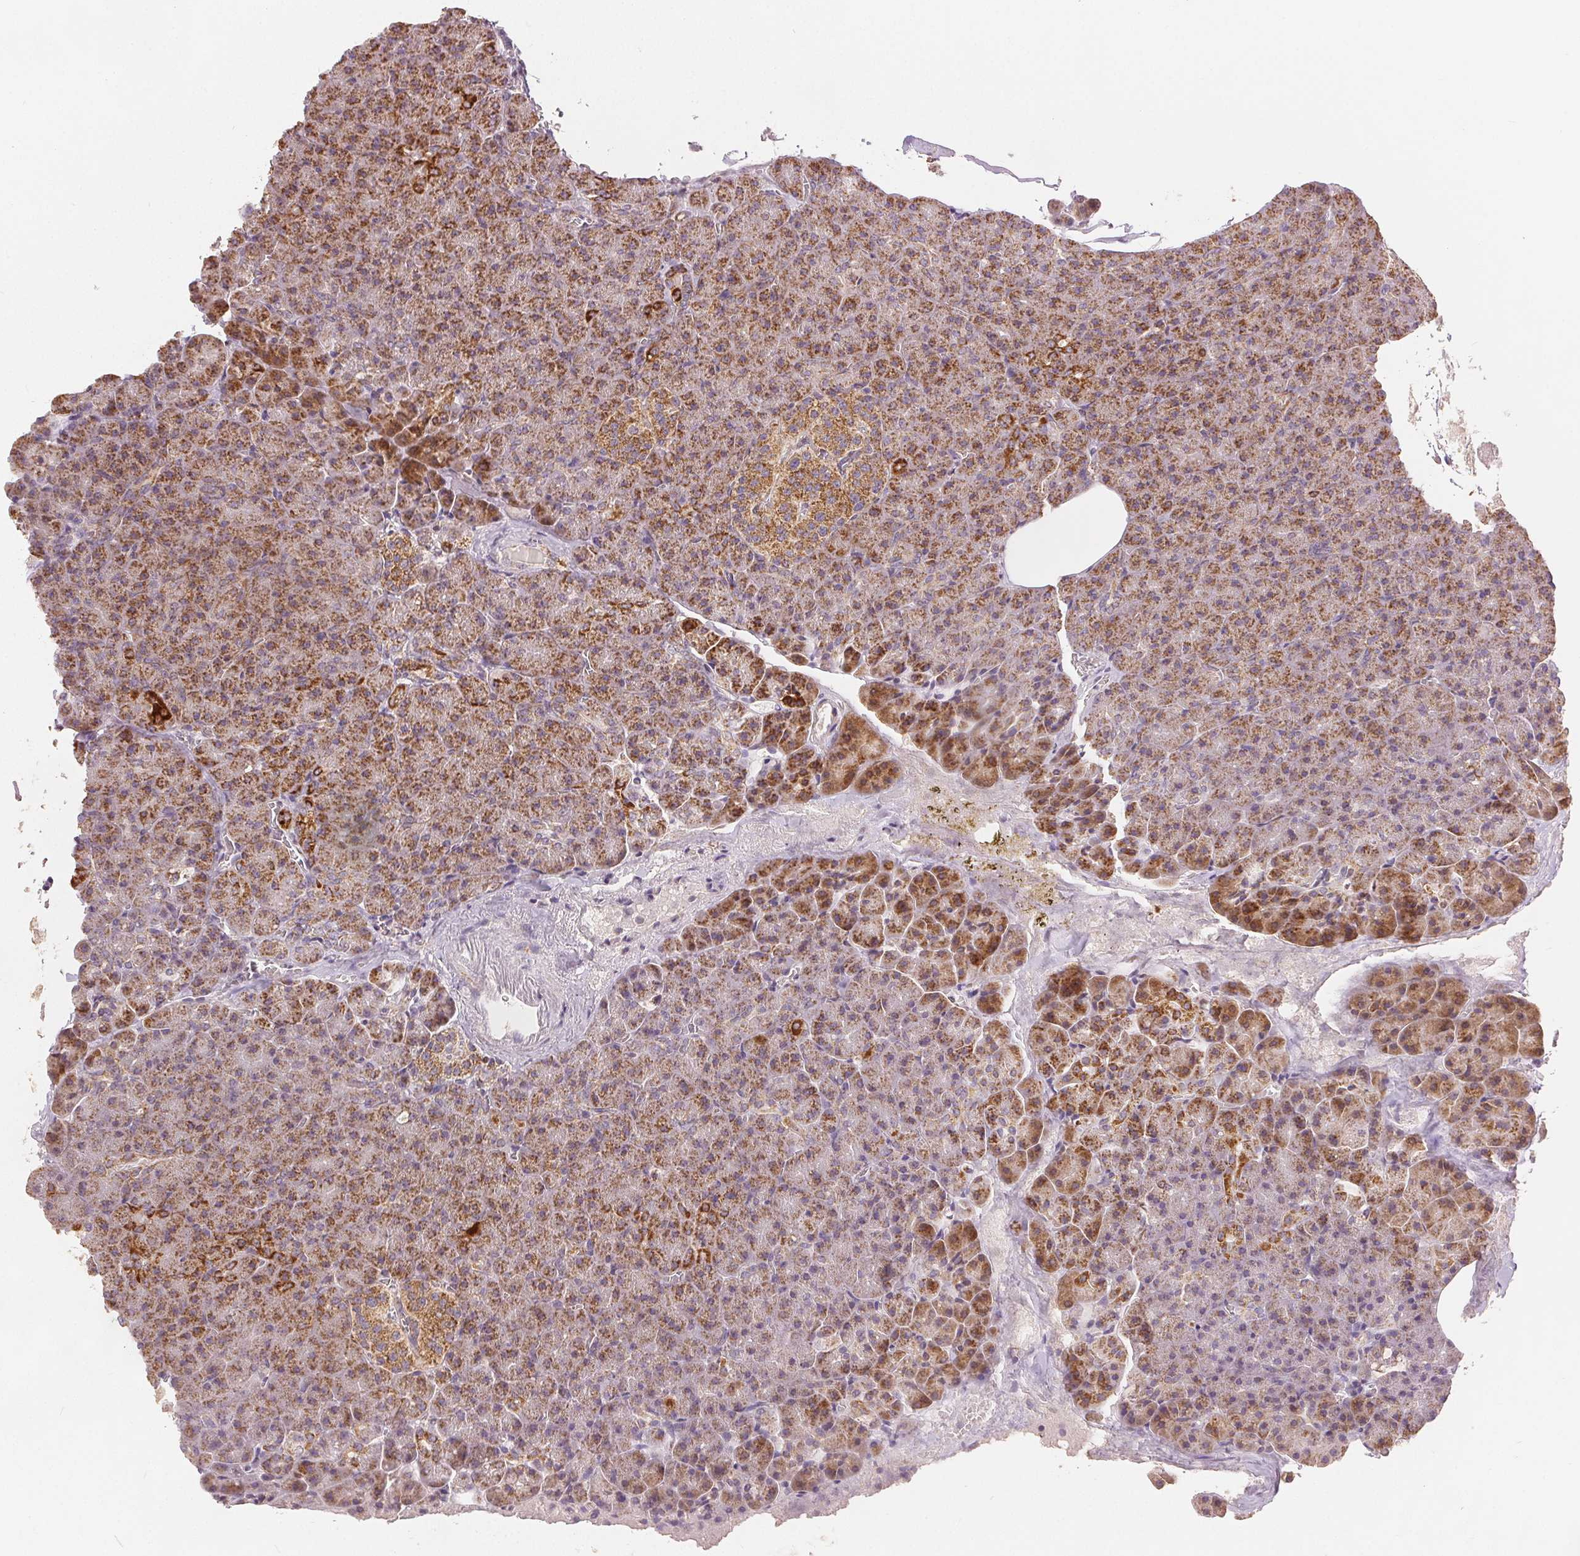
{"staining": {"intensity": "strong", "quantity": ">75%", "location": "cytoplasmic/membranous"}, "tissue": "pancreas", "cell_type": "Exocrine glandular cells", "image_type": "normal", "snomed": [{"axis": "morphology", "description": "Normal tissue, NOS"}, {"axis": "topography", "description": "Pancreas"}], "caption": "Immunohistochemical staining of unremarkable human pancreas displays high levels of strong cytoplasmic/membranous staining in approximately >75% of exocrine glandular cells. (brown staining indicates protein expression, while blue staining denotes nuclei).", "gene": "SDHB", "patient": {"sex": "female", "age": 74}}